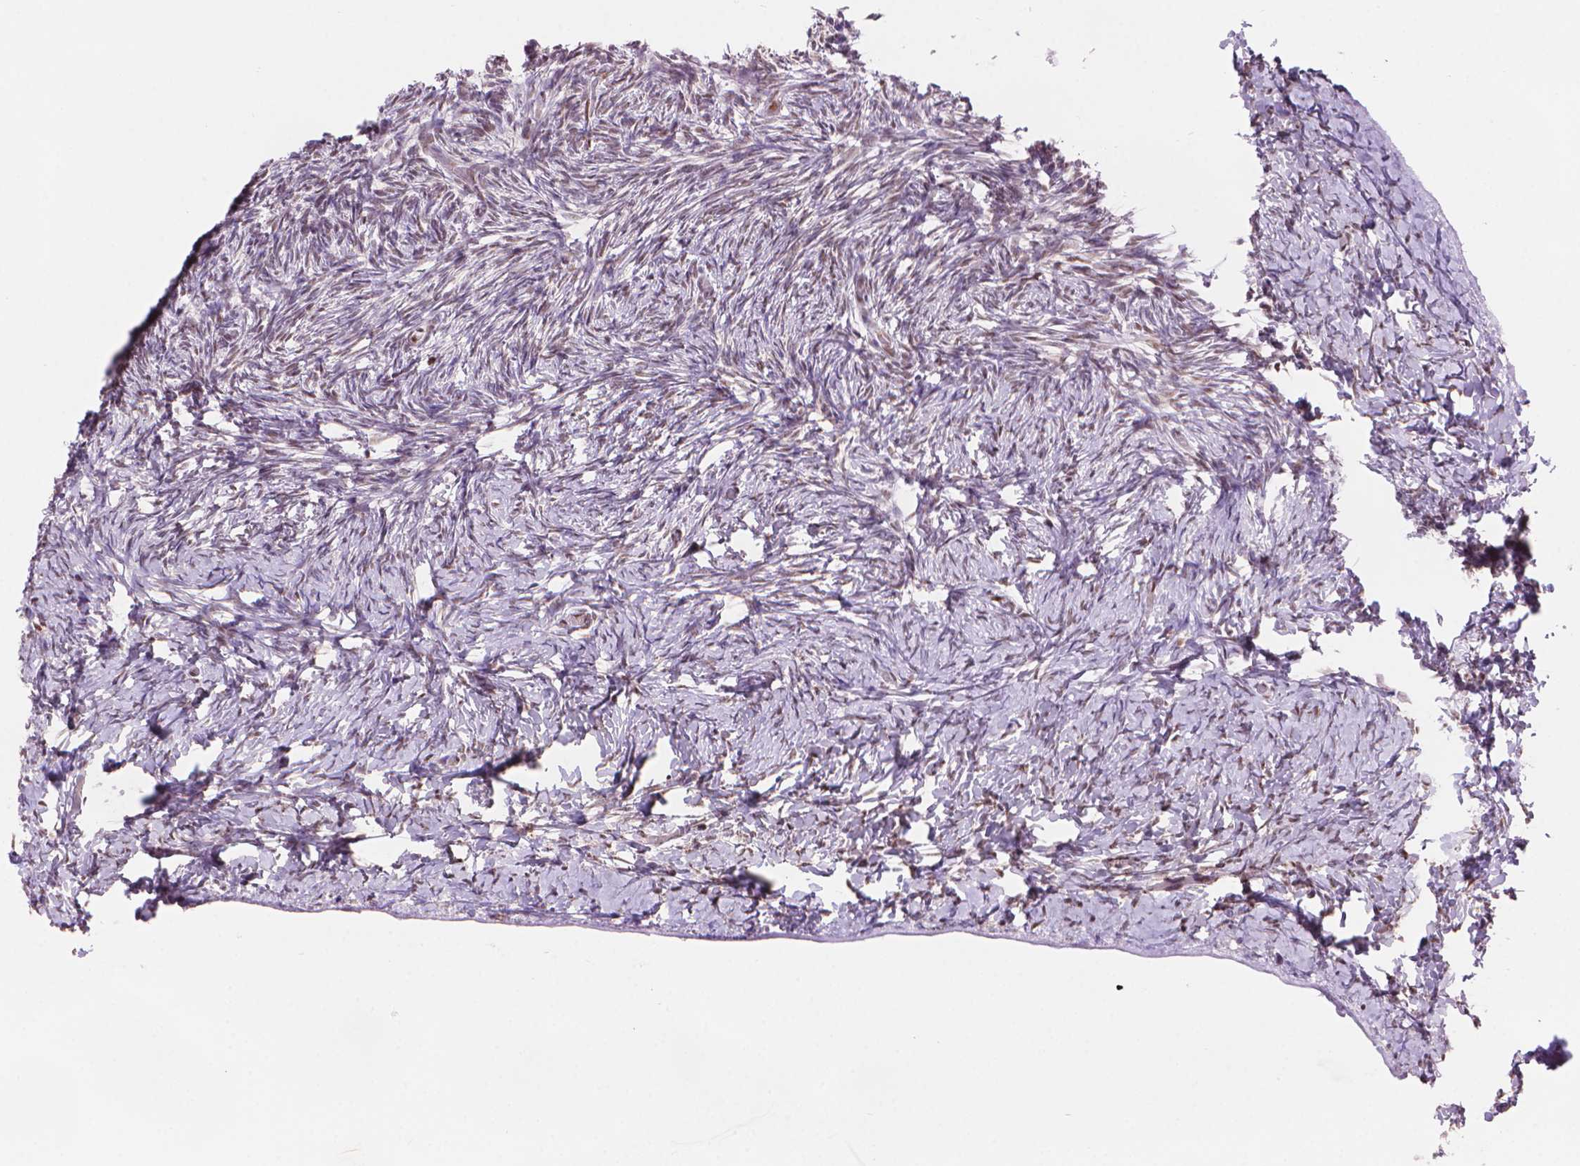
{"staining": {"intensity": "weak", "quantity": "25%-75%", "location": "nuclear"}, "tissue": "ovary", "cell_type": "Ovarian stroma cells", "image_type": "normal", "snomed": [{"axis": "morphology", "description": "Normal tissue, NOS"}, {"axis": "topography", "description": "Ovary"}], "caption": "Ovarian stroma cells show weak nuclear positivity in approximately 25%-75% of cells in benign ovary.", "gene": "UBN1", "patient": {"sex": "female", "age": 39}}